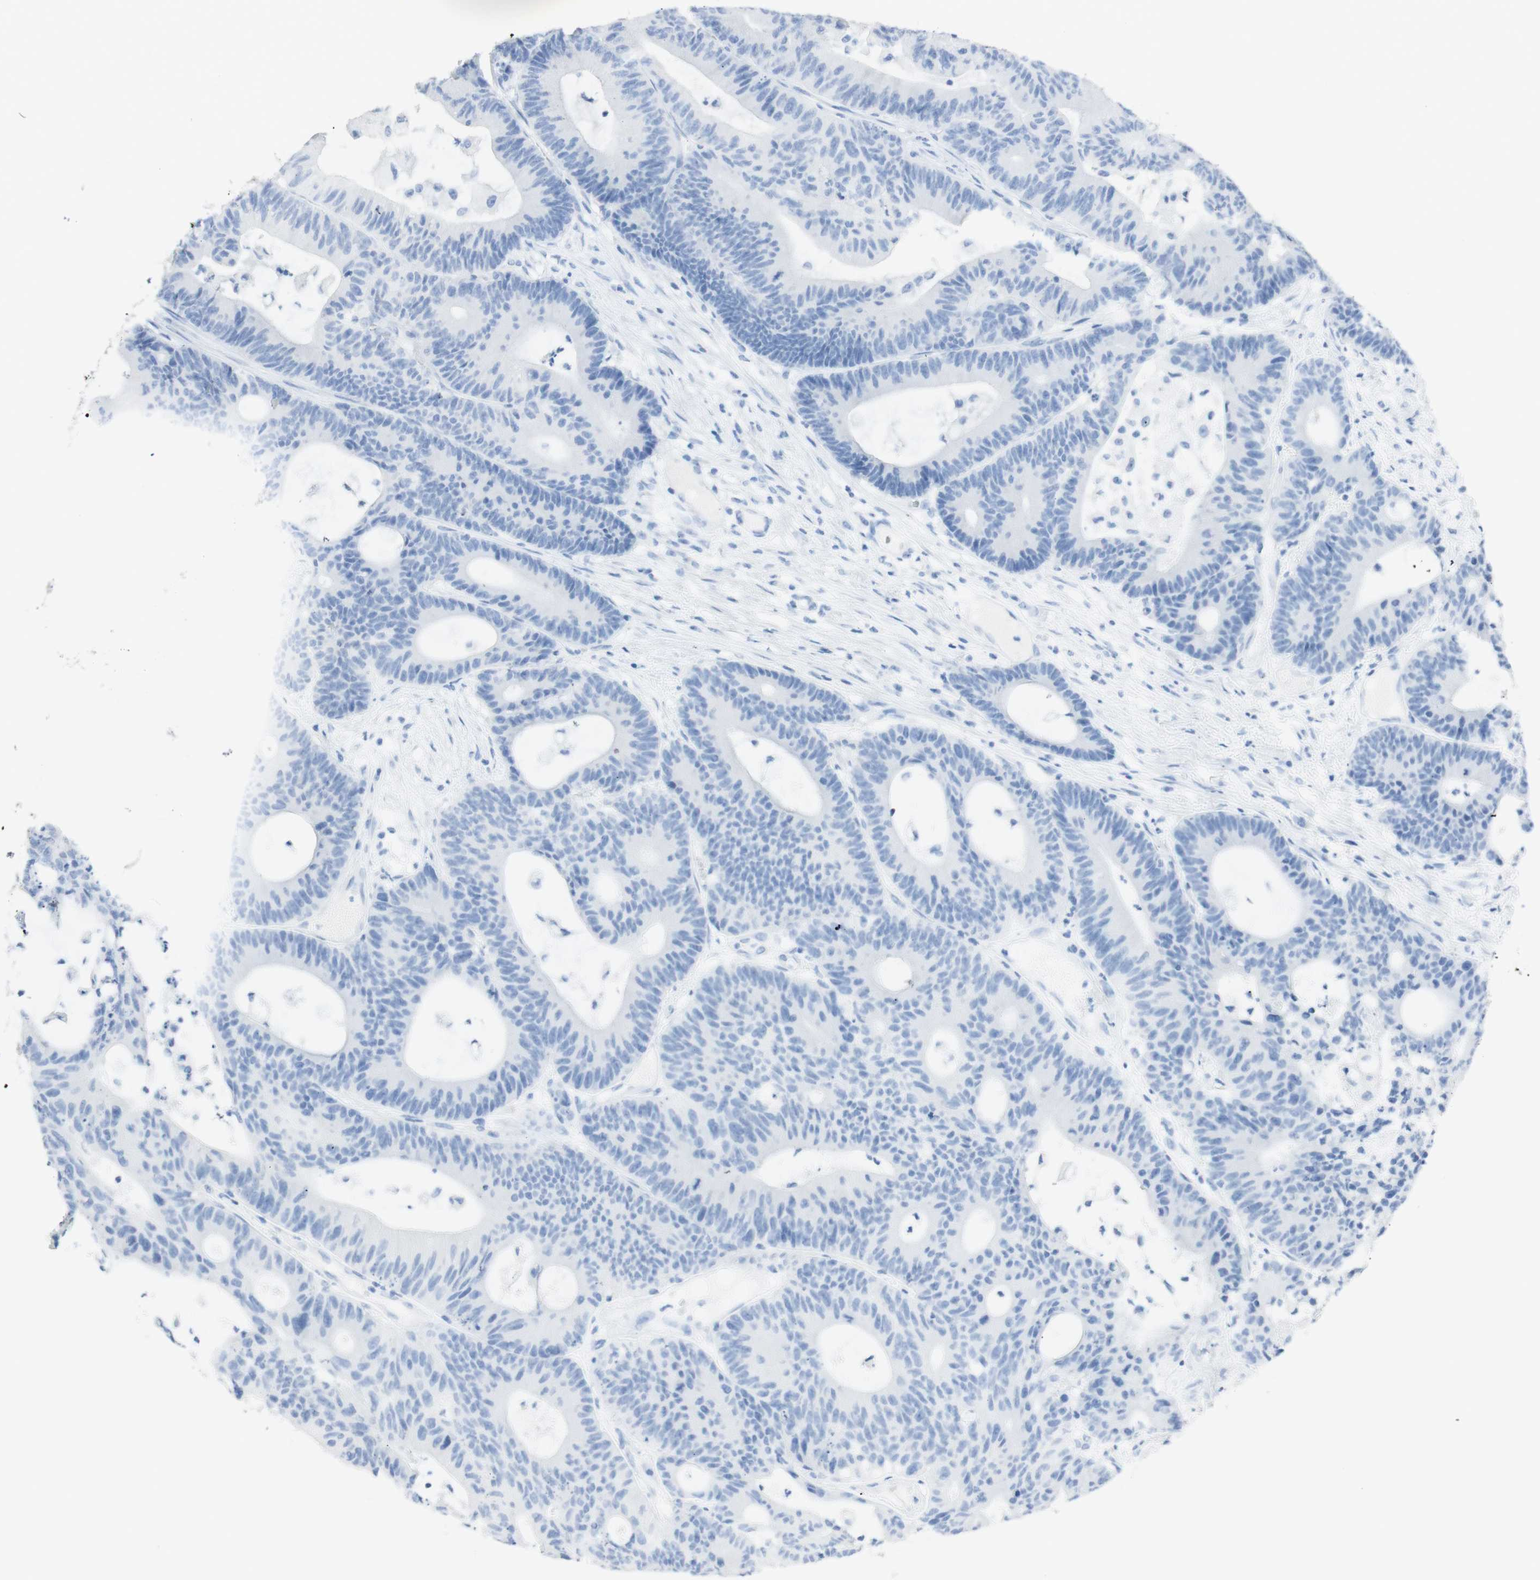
{"staining": {"intensity": "negative", "quantity": "none", "location": "none"}, "tissue": "colorectal cancer", "cell_type": "Tumor cells", "image_type": "cancer", "snomed": [{"axis": "morphology", "description": "Adenocarcinoma, NOS"}, {"axis": "topography", "description": "Colon"}], "caption": "Histopathology image shows no protein positivity in tumor cells of colorectal cancer (adenocarcinoma) tissue.", "gene": "TPO", "patient": {"sex": "female", "age": 84}}